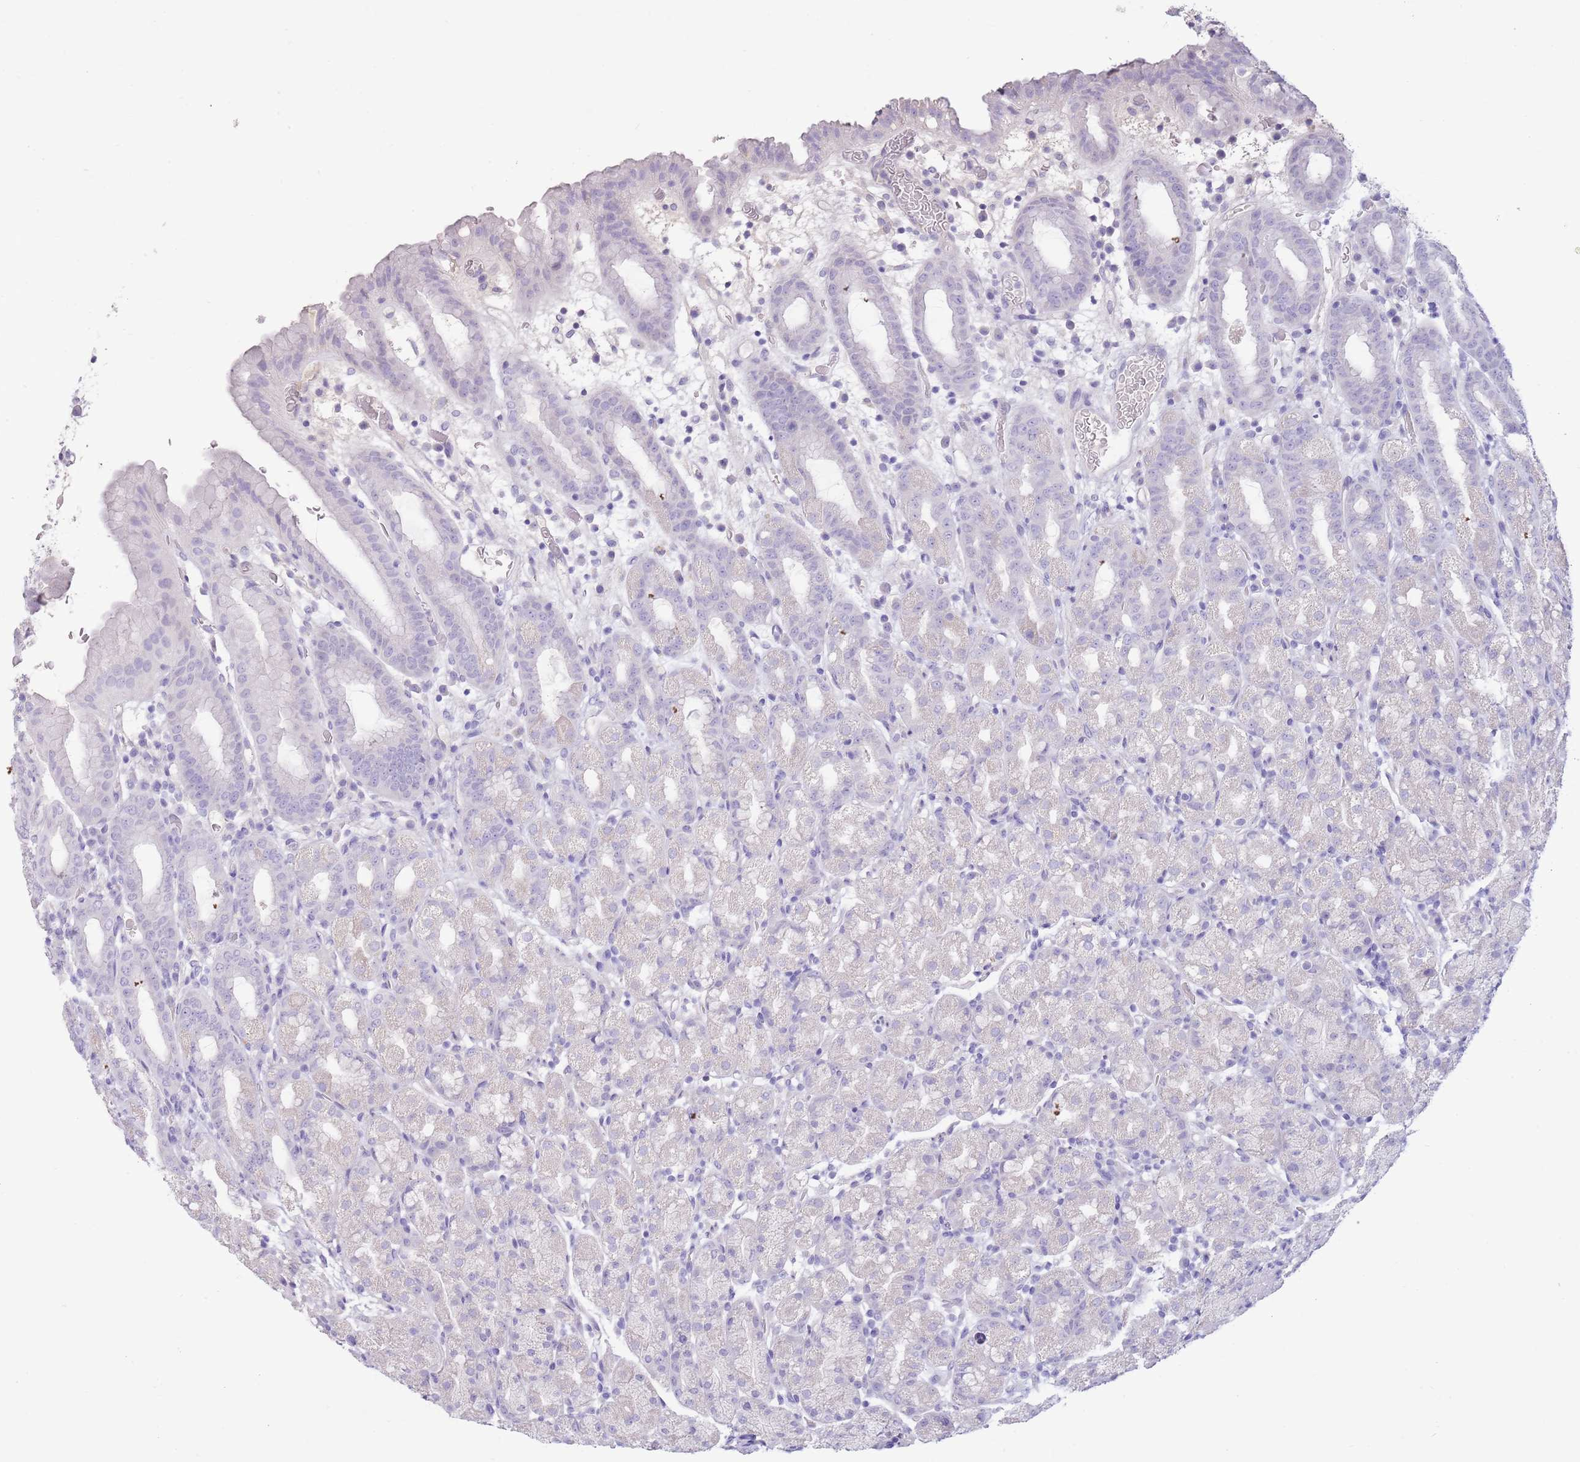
{"staining": {"intensity": "negative", "quantity": "none", "location": "none"}, "tissue": "stomach", "cell_type": "Glandular cells", "image_type": "normal", "snomed": [{"axis": "morphology", "description": "Normal tissue, NOS"}, {"axis": "topography", "description": "Stomach, upper"}, {"axis": "topography", "description": "Stomach, lower"}, {"axis": "topography", "description": "Small intestine"}], "caption": "High power microscopy micrograph of an immunohistochemistry photomicrograph of benign stomach, revealing no significant staining in glandular cells.", "gene": "TOX2", "patient": {"sex": "male", "age": 68}}